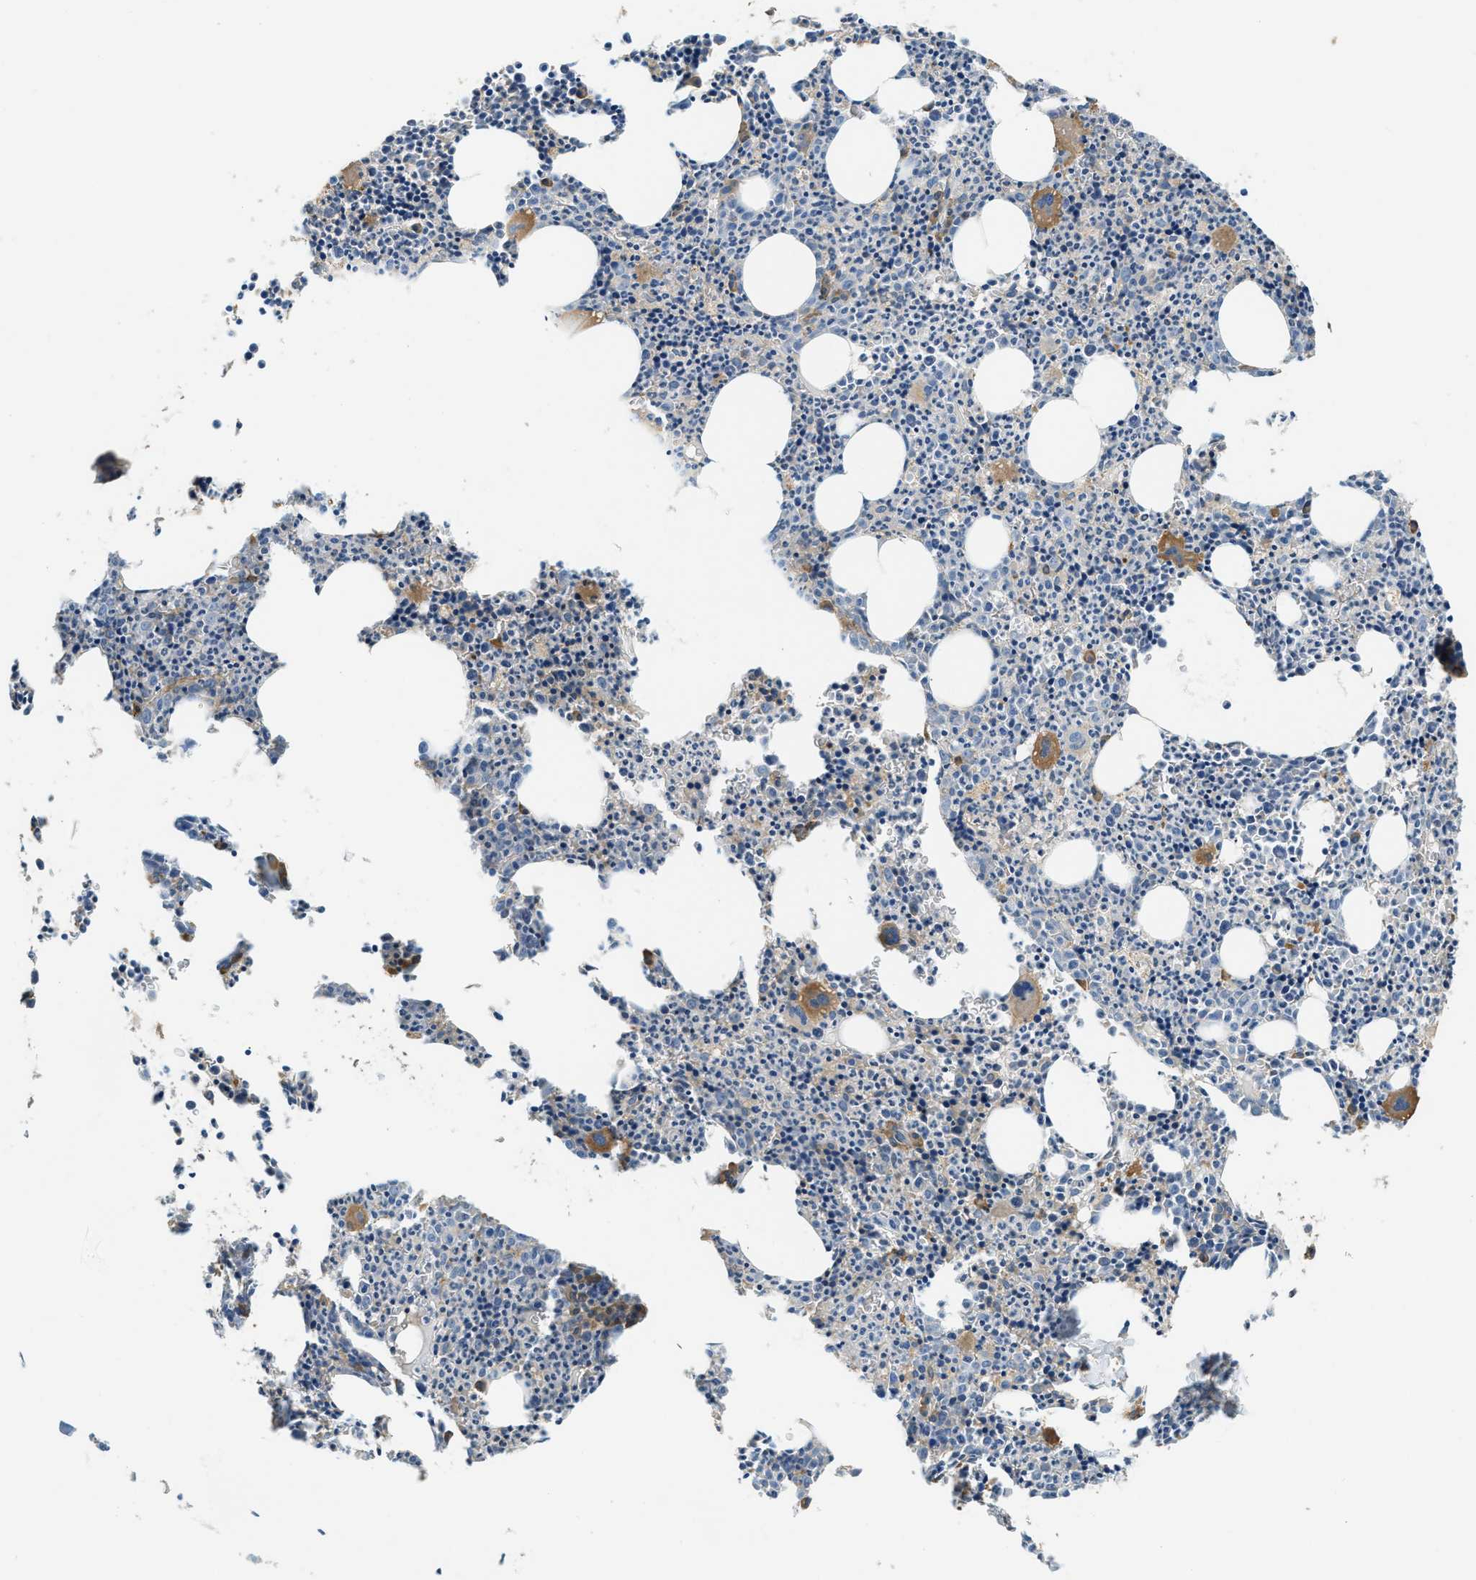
{"staining": {"intensity": "moderate", "quantity": "<25%", "location": "cytoplasmic/membranous"}, "tissue": "bone marrow", "cell_type": "Hematopoietic cells", "image_type": "normal", "snomed": [{"axis": "morphology", "description": "Normal tissue, NOS"}, {"axis": "morphology", "description": "Inflammation, NOS"}, {"axis": "topography", "description": "Bone marrow"}], "caption": "Immunohistochemistry of unremarkable bone marrow reveals low levels of moderate cytoplasmic/membranous positivity in about <25% of hematopoietic cells. (DAB (3,3'-diaminobenzidine) = brown stain, brightfield microscopy at high magnification).", "gene": "CFLAR", "patient": {"sex": "male", "age": 31}}